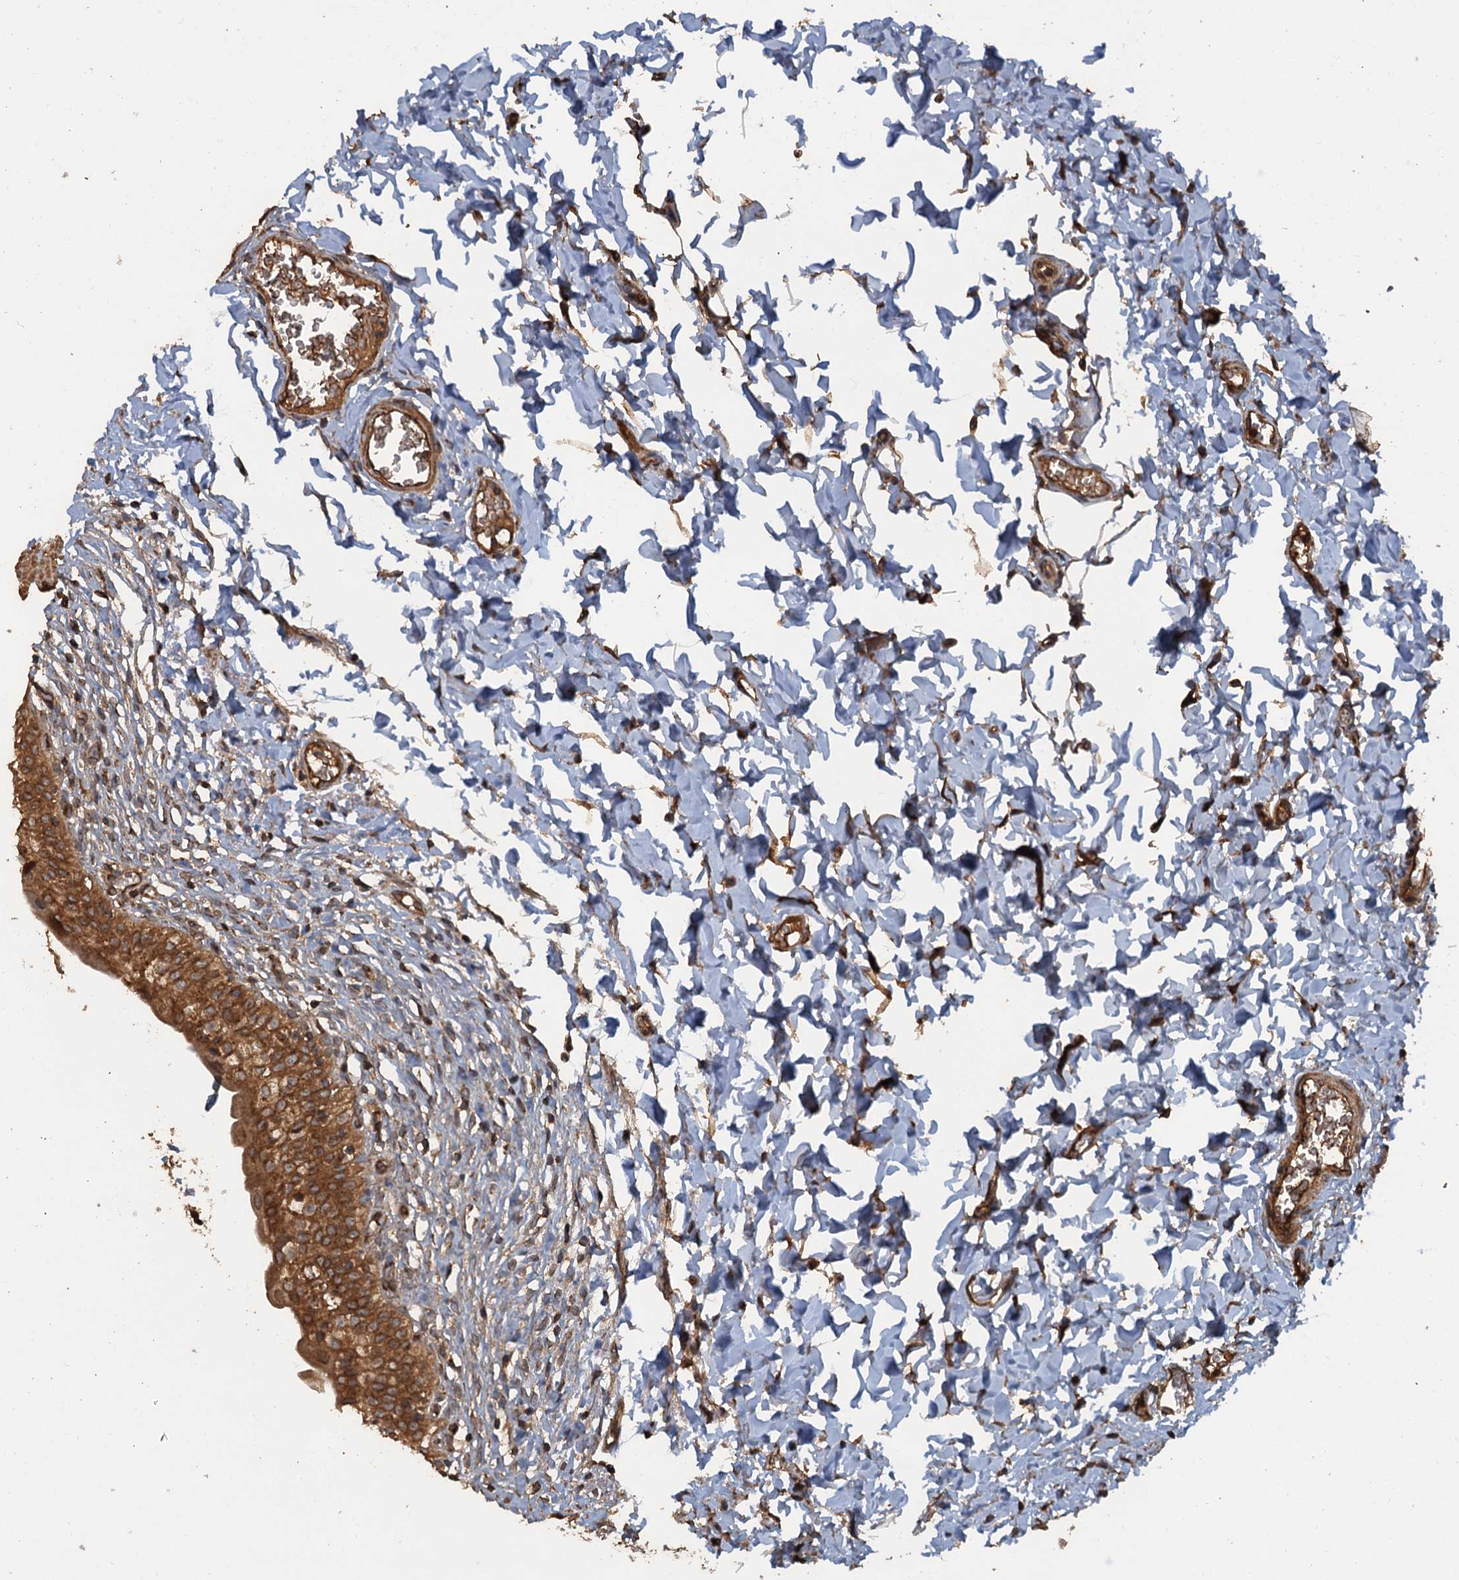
{"staining": {"intensity": "strong", "quantity": ">75%", "location": "cytoplasmic/membranous"}, "tissue": "urinary bladder", "cell_type": "Urothelial cells", "image_type": "normal", "snomed": [{"axis": "morphology", "description": "Normal tissue, NOS"}, {"axis": "topography", "description": "Urinary bladder"}], "caption": "High-power microscopy captured an IHC histopathology image of normal urinary bladder, revealing strong cytoplasmic/membranous expression in approximately >75% of urothelial cells.", "gene": "GLE1", "patient": {"sex": "male", "age": 55}}